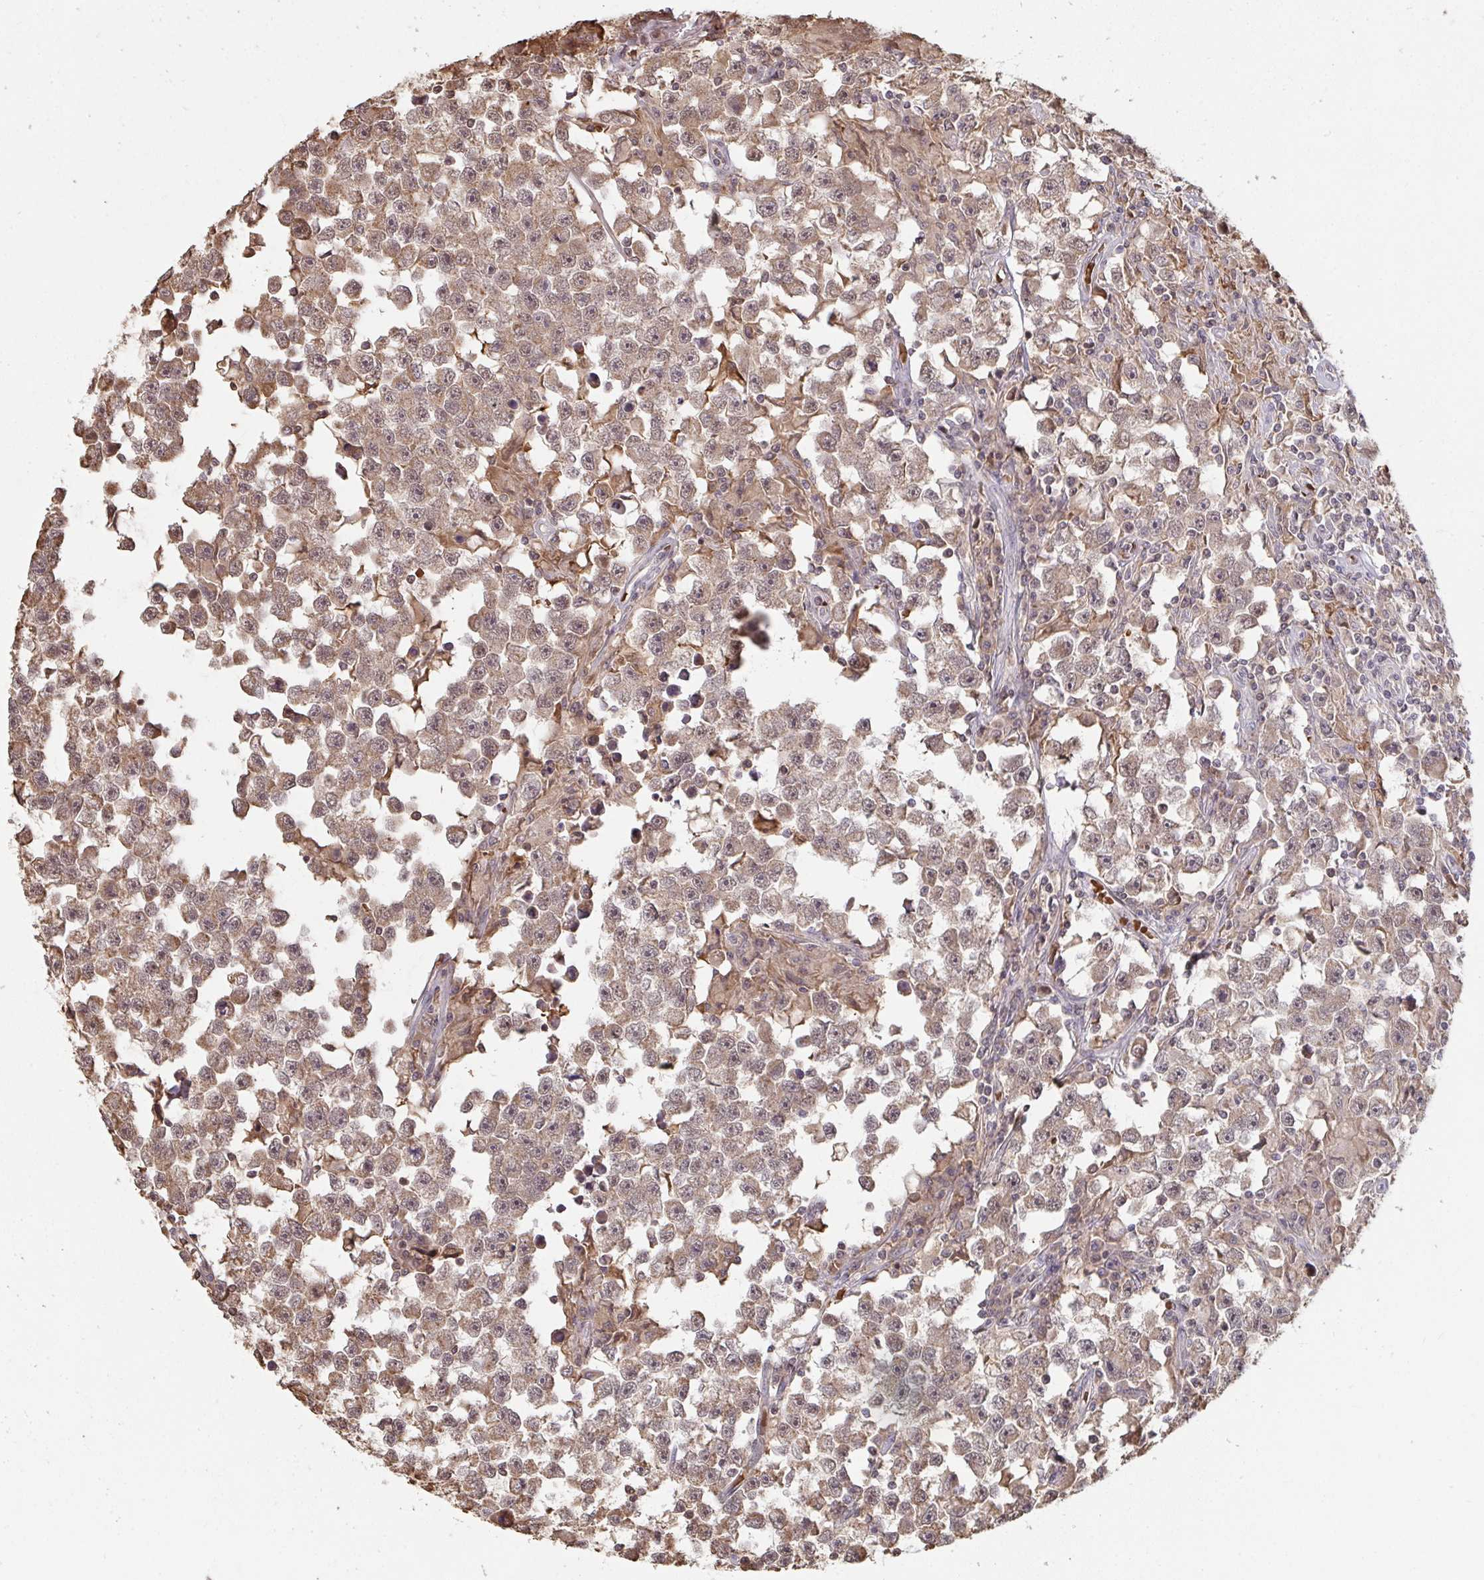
{"staining": {"intensity": "moderate", "quantity": ">75%", "location": "cytoplasmic/membranous,nuclear"}, "tissue": "testis cancer", "cell_type": "Tumor cells", "image_type": "cancer", "snomed": [{"axis": "morphology", "description": "Seminoma, NOS"}, {"axis": "topography", "description": "Testis"}], "caption": "About >75% of tumor cells in testis seminoma reveal moderate cytoplasmic/membranous and nuclear protein expression as visualized by brown immunohistochemical staining.", "gene": "SAP30", "patient": {"sex": "male", "age": 33}}